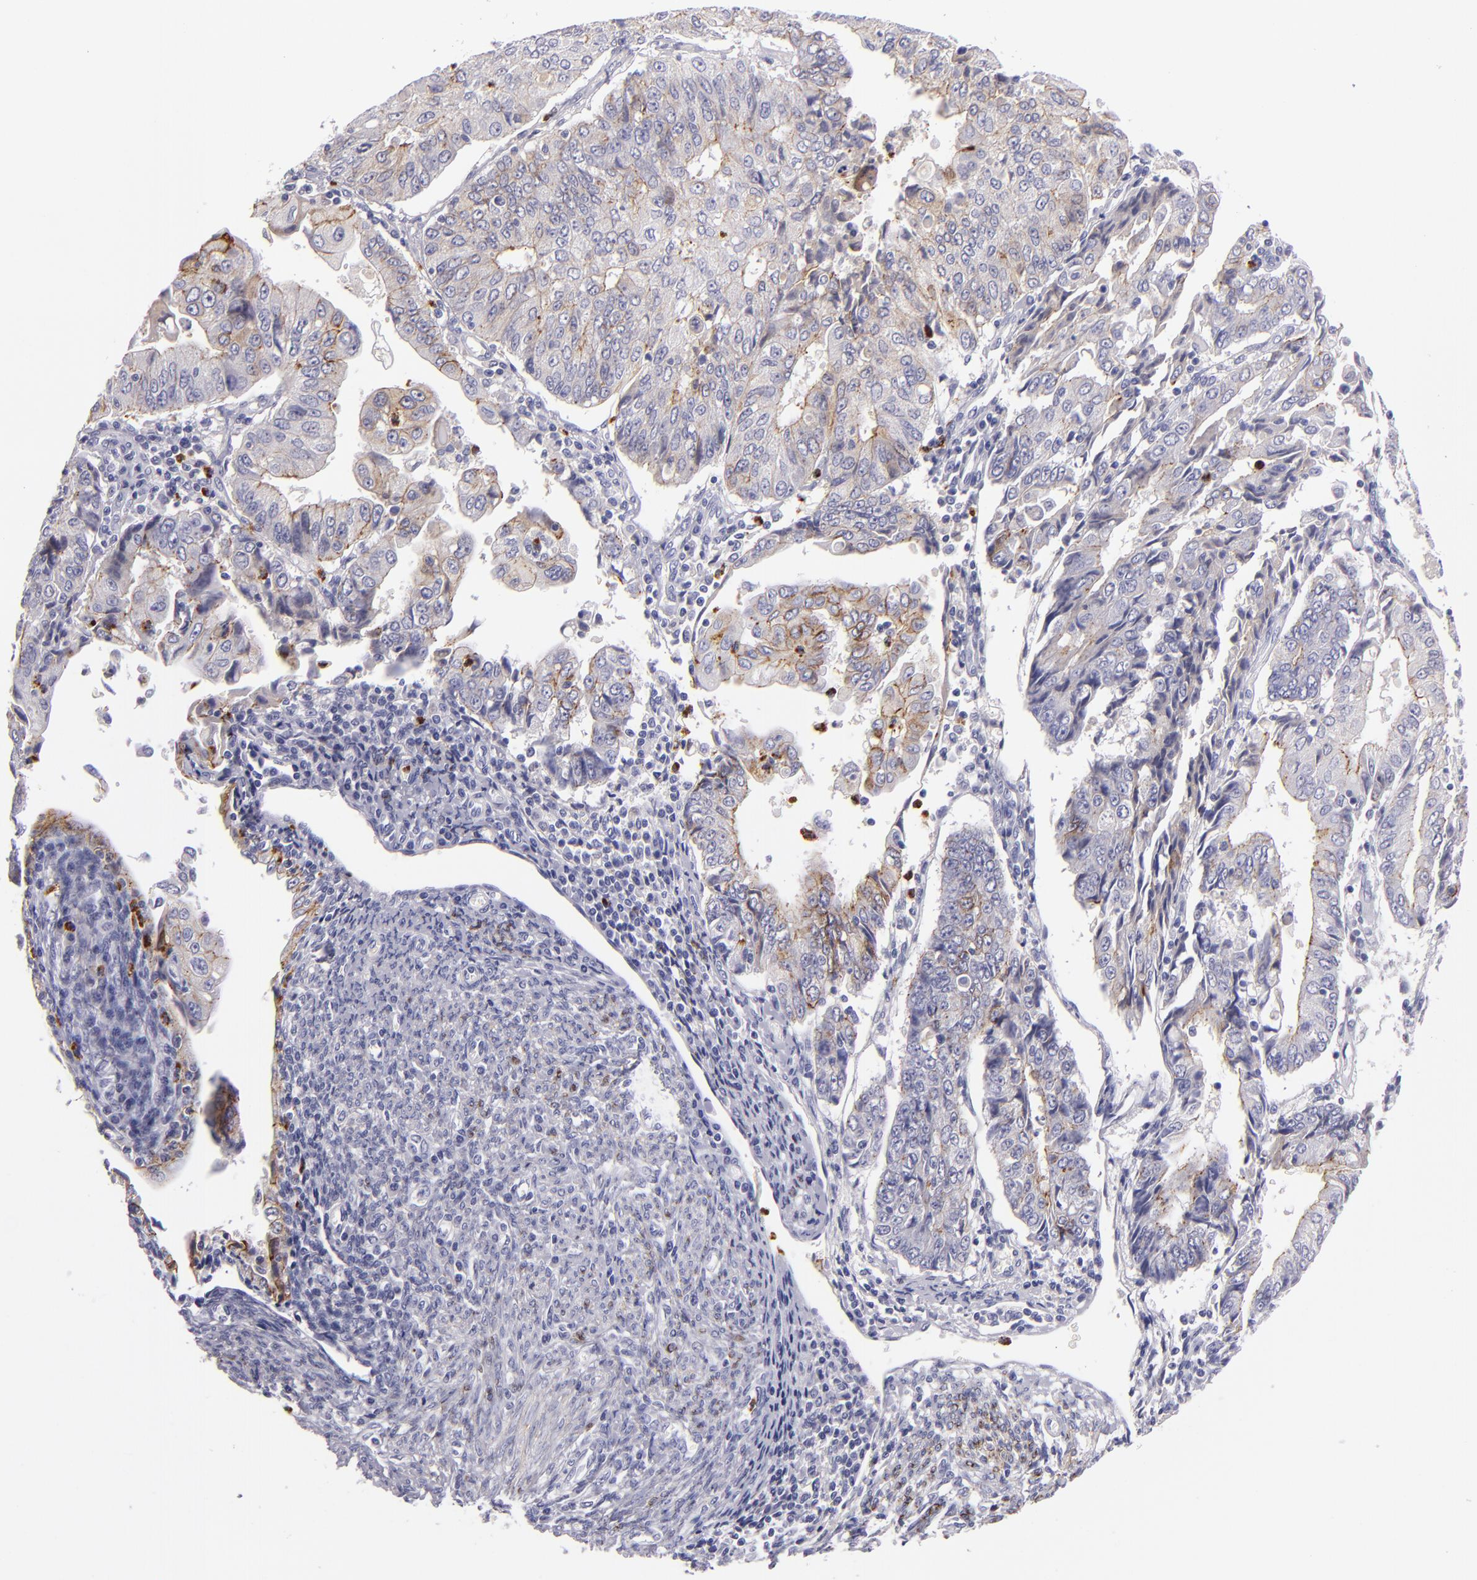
{"staining": {"intensity": "moderate", "quantity": "25%-75%", "location": "cytoplasmic/membranous"}, "tissue": "endometrial cancer", "cell_type": "Tumor cells", "image_type": "cancer", "snomed": [{"axis": "morphology", "description": "Adenocarcinoma, NOS"}, {"axis": "topography", "description": "Endometrium"}], "caption": "Protein analysis of endometrial adenocarcinoma tissue exhibits moderate cytoplasmic/membranous expression in approximately 25%-75% of tumor cells. (DAB (3,3'-diaminobenzidine) = brown stain, brightfield microscopy at high magnification).", "gene": "CDH3", "patient": {"sex": "female", "age": 75}}